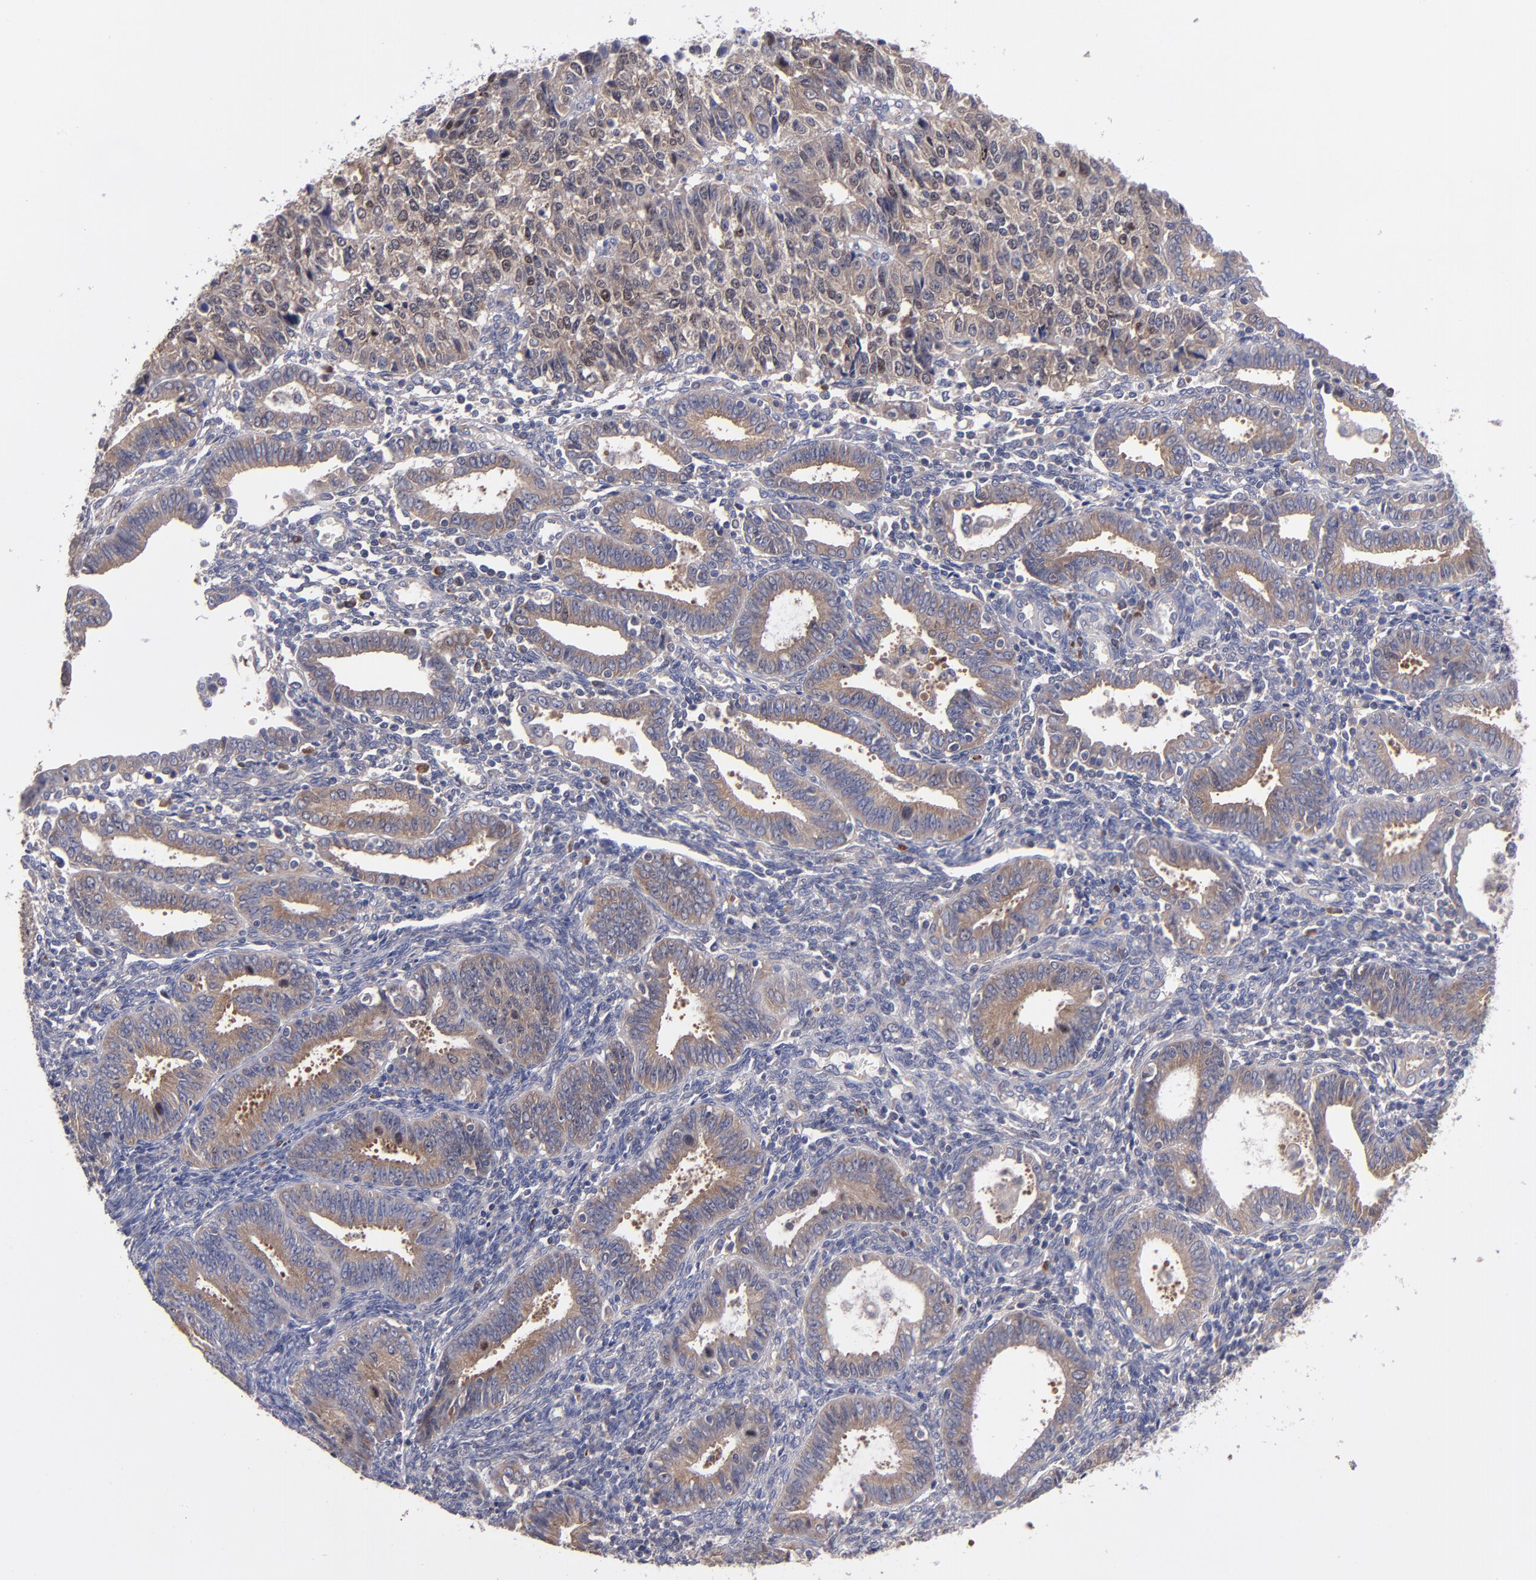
{"staining": {"intensity": "moderate", "quantity": ">75%", "location": "cytoplasmic/membranous"}, "tissue": "endometrial cancer", "cell_type": "Tumor cells", "image_type": "cancer", "snomed": [{"axis": "morphology", "description": "Adenocarcinoma, NOS"}, {"axis": "topography", "description": "Endometrium"}], "caption": "Endometrial adenocarcinoma stained with DAB (3,3'-diaminobenzidine) immunohistochemistry reveals medium levels of moderate cytoplasmic/membranous positivity in approximately >75% of tumor cells.", "gene": "EIF3L", "patient": {"sex": "female", "age": 42}}